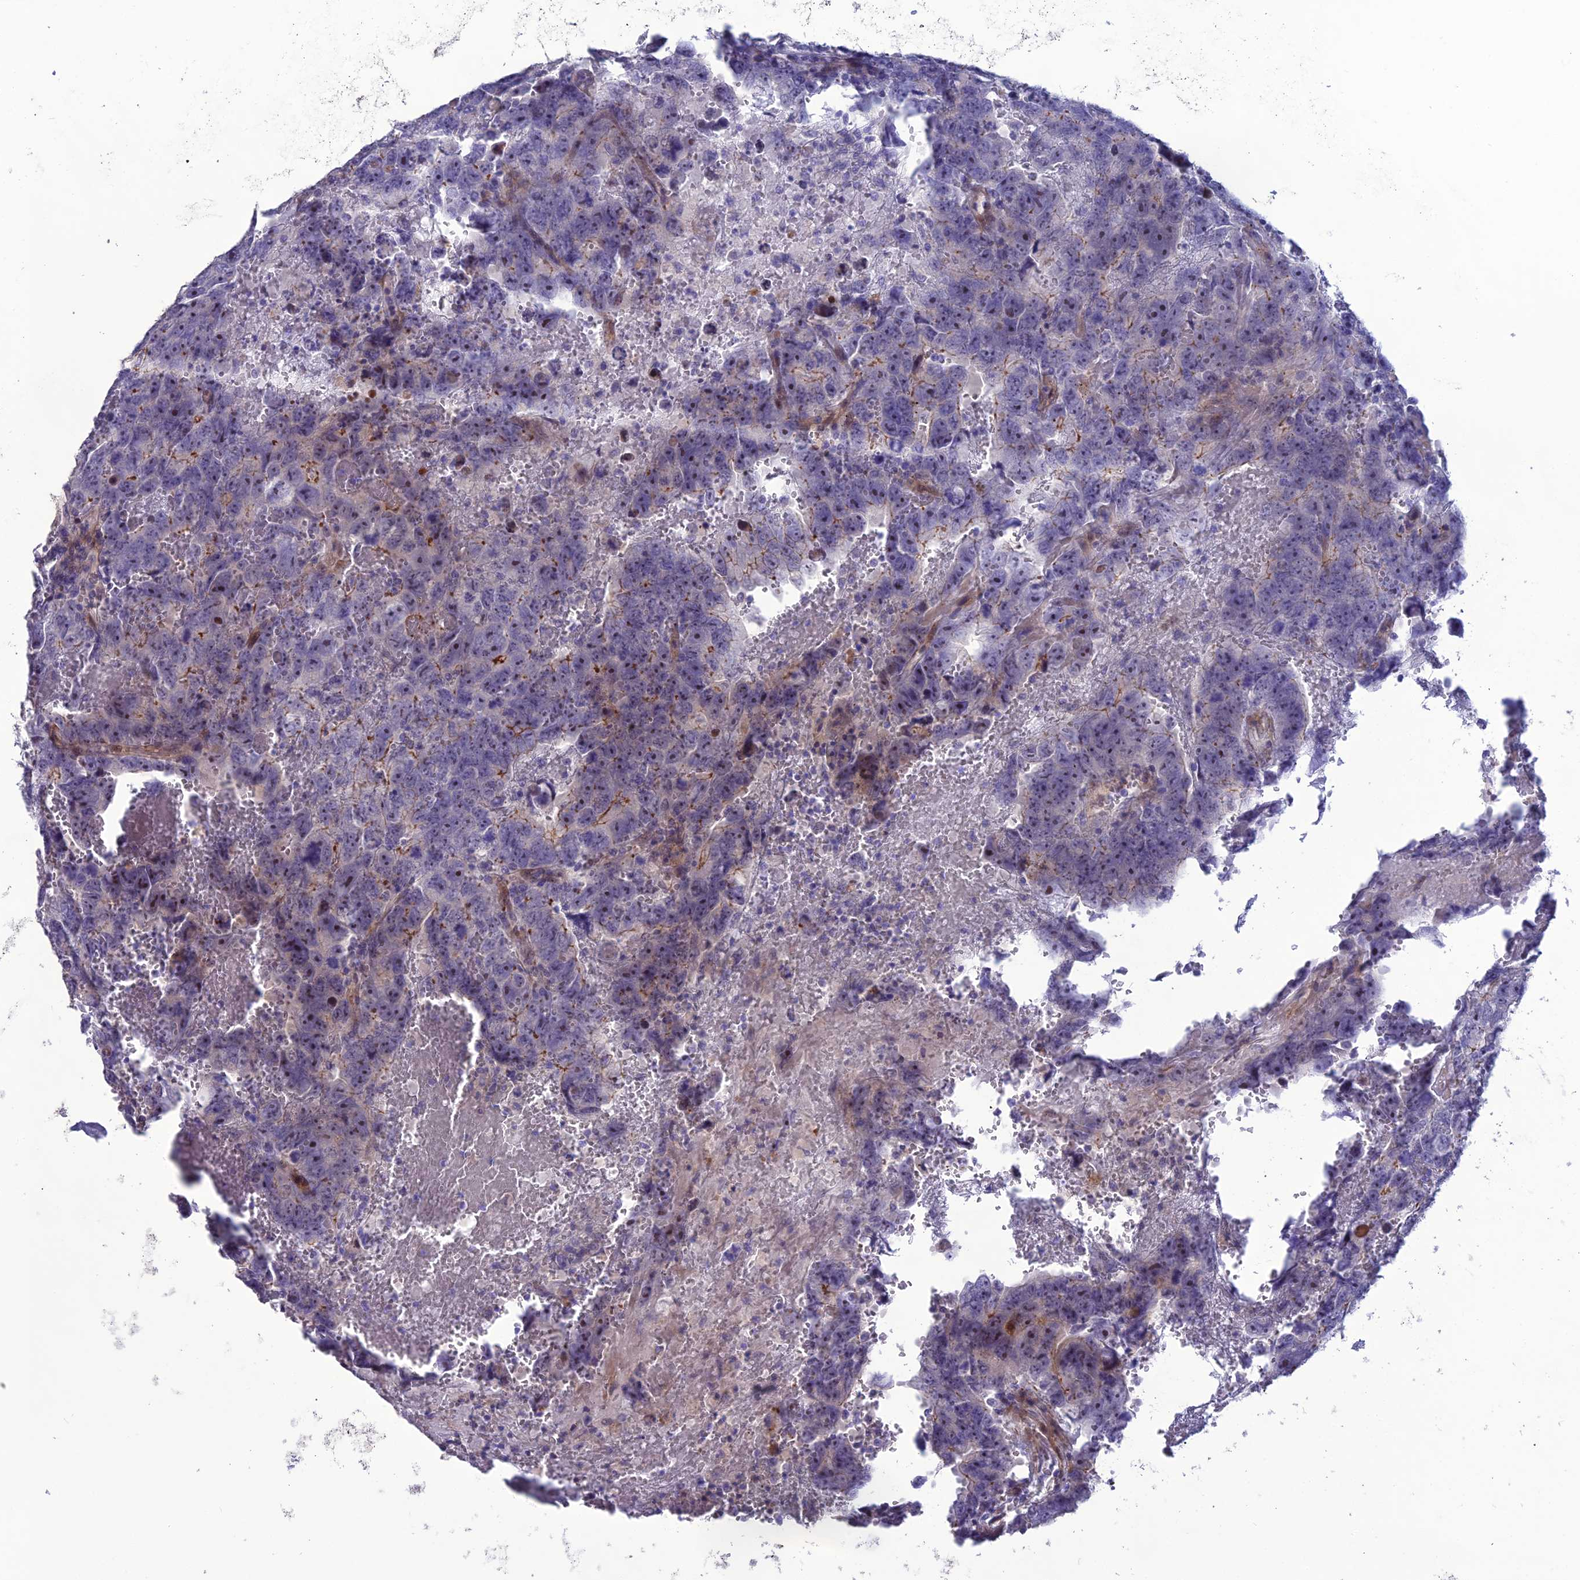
{"staining": {"intensity": "weak", "quantity": "<25%", "location": "nuclear"}, "tissue": "testis cancer", "cell_type": "Tumor cells", "image_type": "cancer", "snomed": [{"axis": "morphology", "description": "Carcinoma, Embryonal, NOS"}, {"axis": "topography", "description": "Testis"}], "caption": "Photomicrograph shows no protein positivity in tumor cells of testis cancer tissue.", "gene": "OR56B1", "patient": {"sex": "male", "age": 45}}